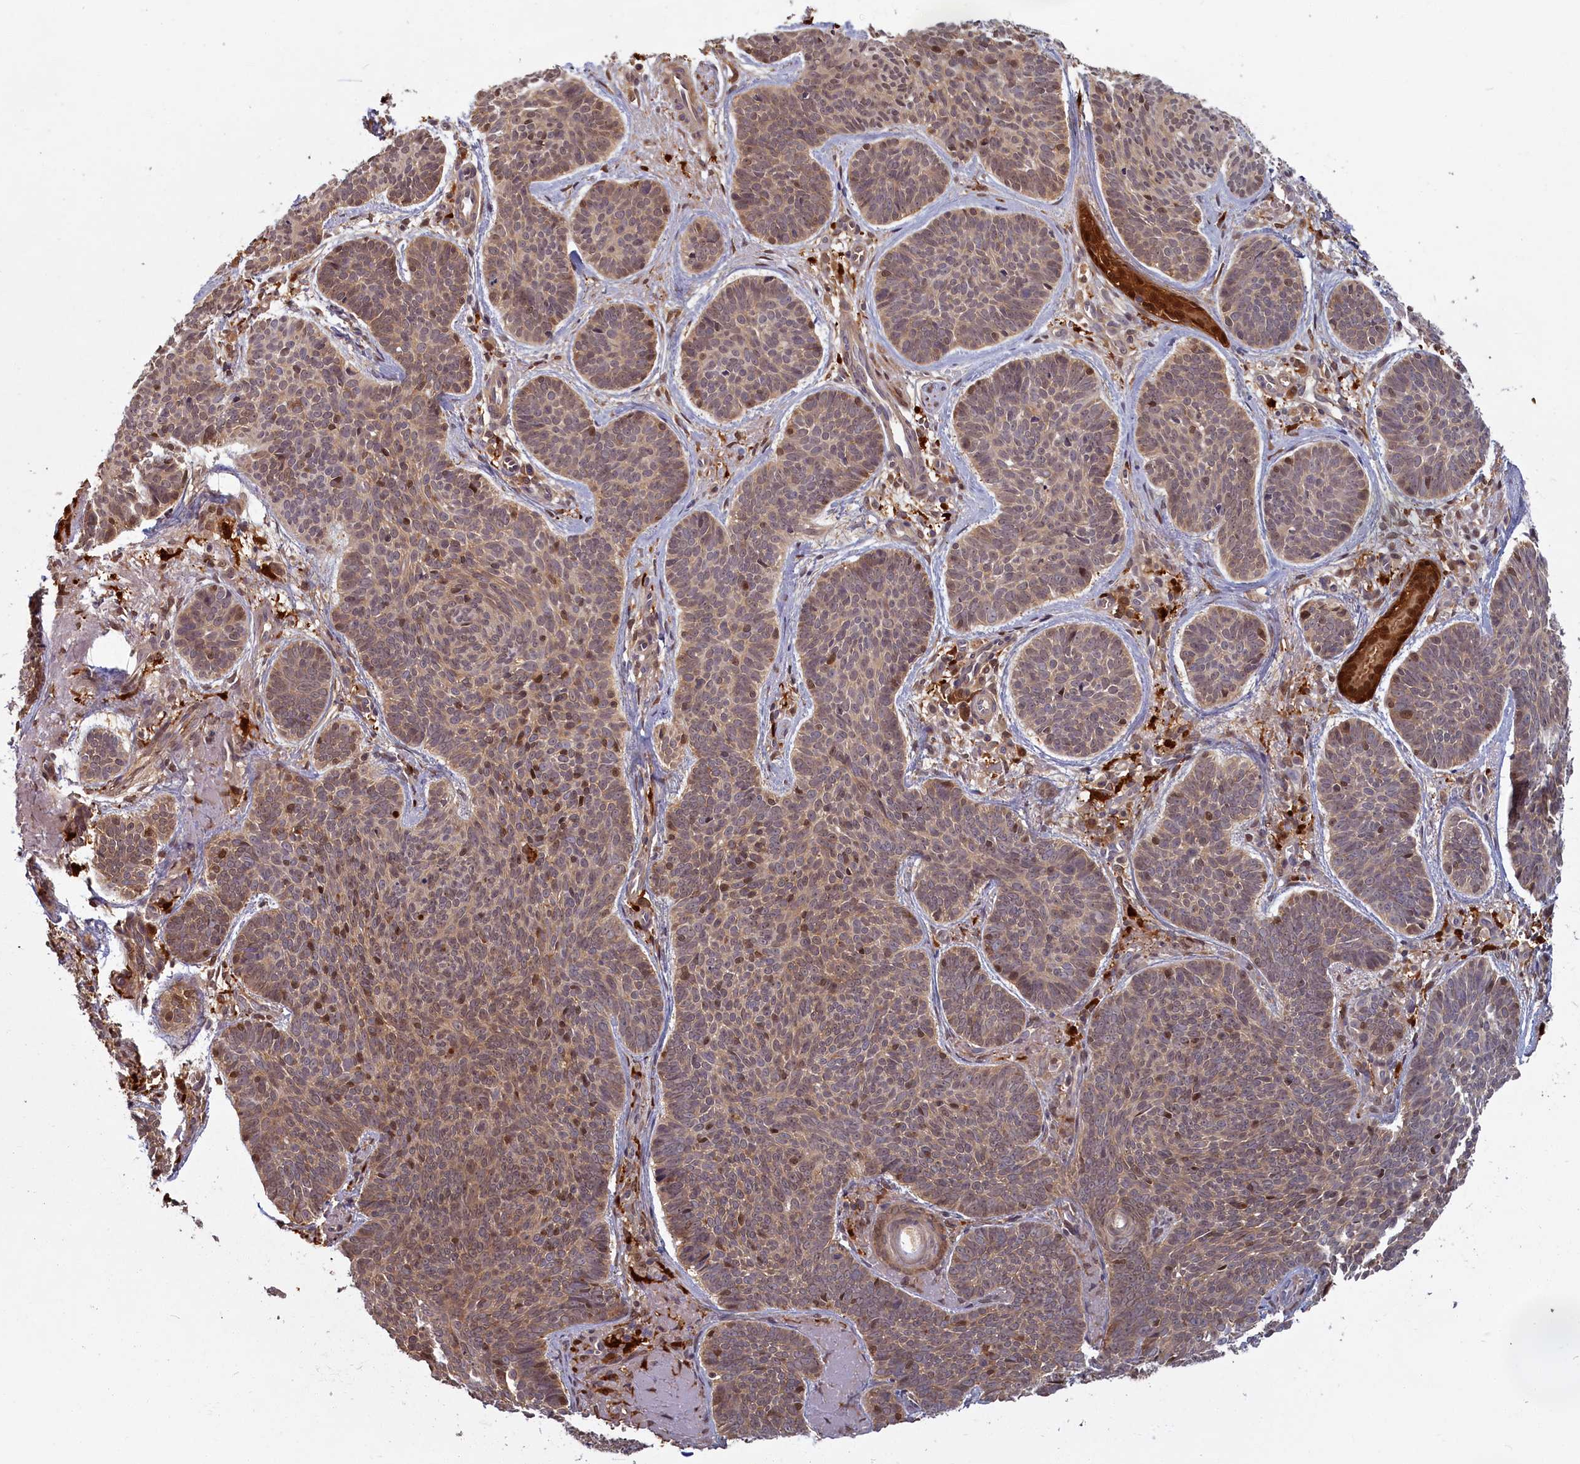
{"staining": {"intensity": "weak", "quantity": ">75%", "location": "cytoplasmic/membranous,nuclear"}, "tissue": "skin cancer", "cell_type": "Tumor cells", "image_type": "cancer", "snomed": [{"axis": "morphology", "description": "Basal cell carcinoma"}, {"axis": "topography", "description": "Skin"}], "caption": "Skin cancer tissue shows weak cytoplasmic/membranous and nuclear staining in approximately >75% of tumor cells, visualized by immunohistochemistry. The protein is stained brown, and the nuclei are stained in blue (DAB (3,3'-diaminobenzidine) IHC with brightfield microscopy, high magnification).", "gene": "BLVRB", "patient": {"sex": "female", "age": 74}}